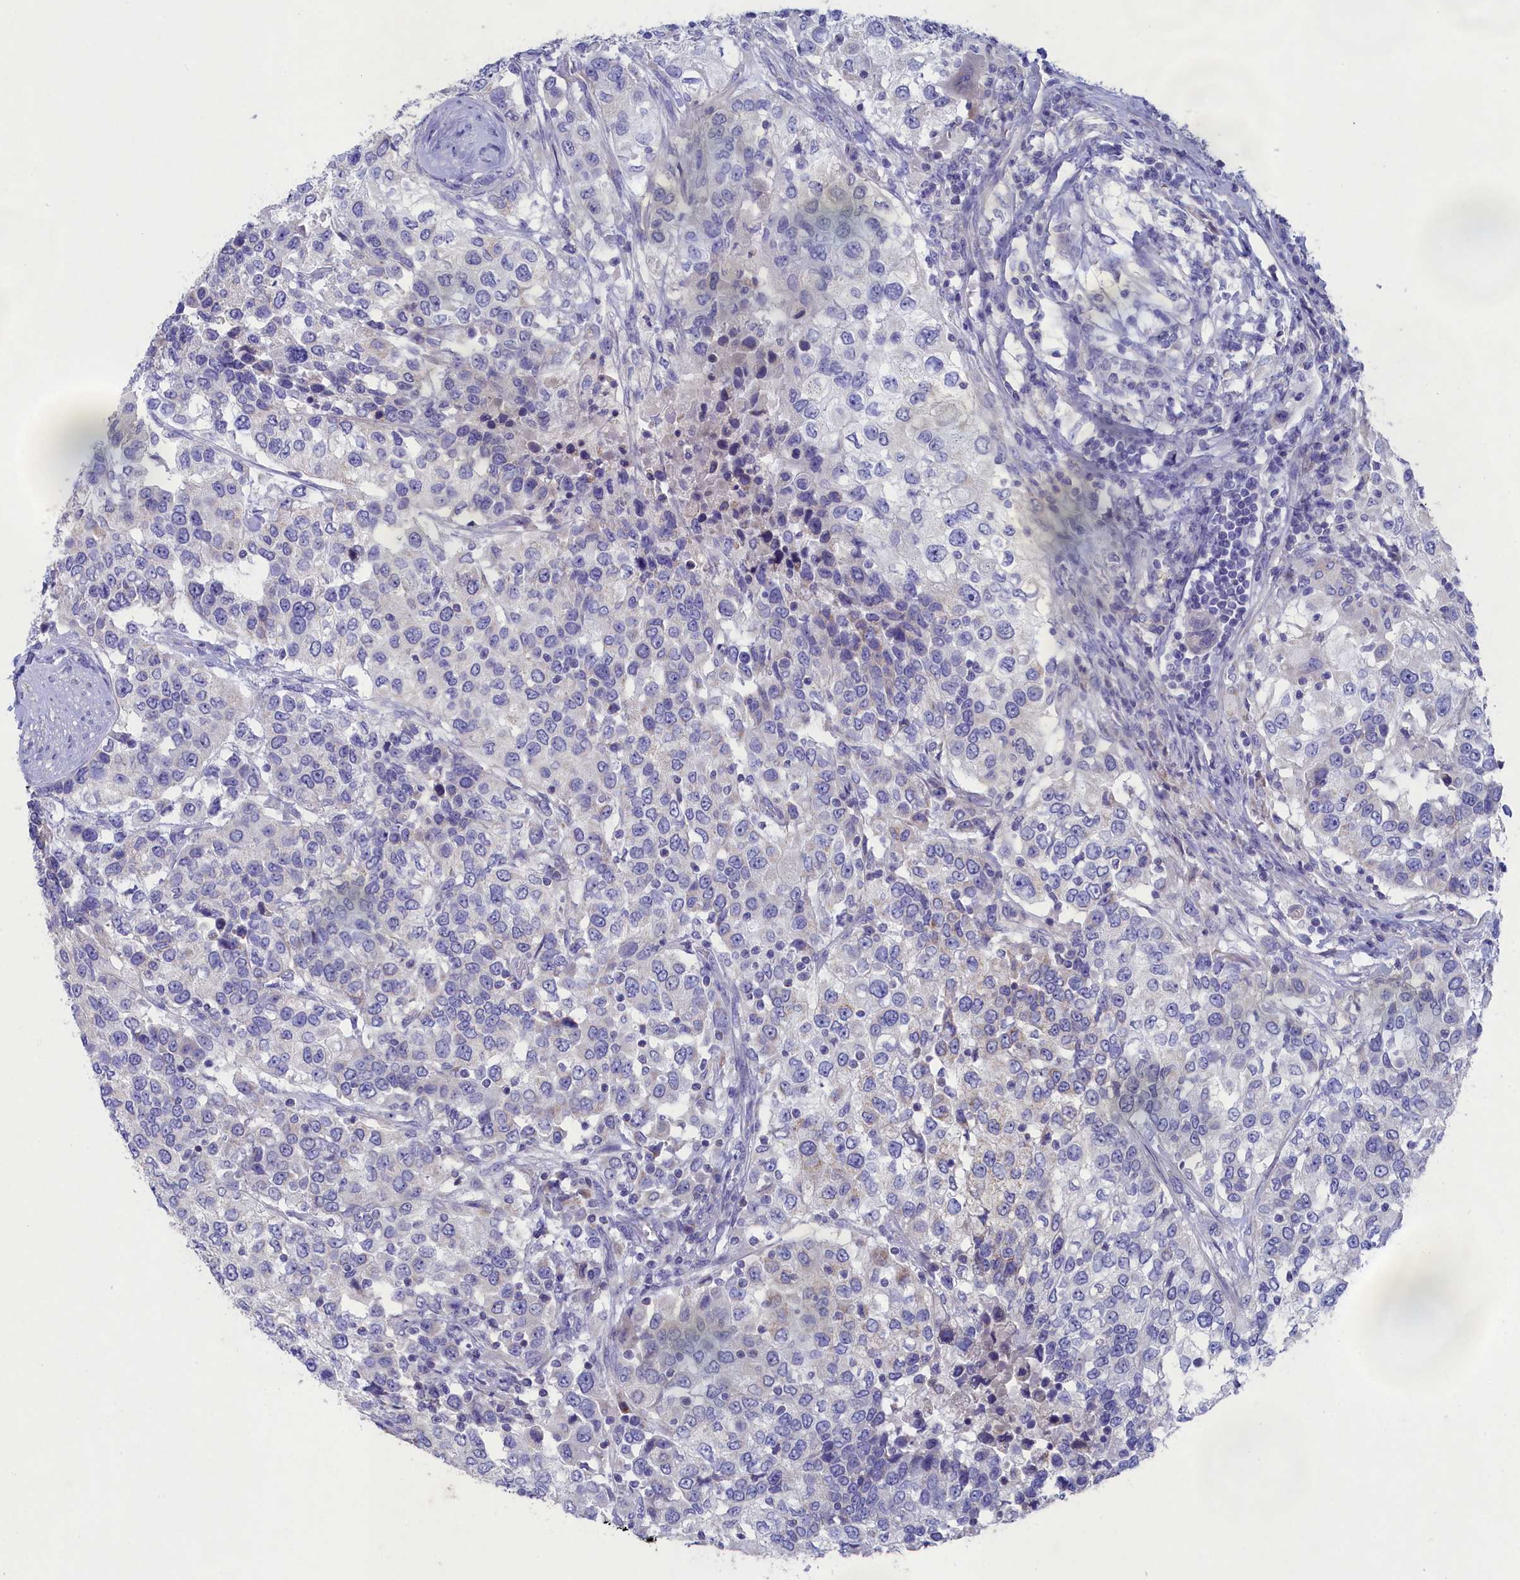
{"staining": {"intensity": "negative", "quantity": "none", "location": "none"}, "tissue": "urothelial cancer", "cell_type": "Tumor cells", "image_type": "cancer", "snomed": [{"axis": "morphology", "description": "Urothelial carcinoma, High grade"}, {"axis": "topography", "description": "Urinary bladder"}], "caption": "This is a image of immunohistochemistry (IHC) staining of urothelial cancer, which shows no expression in tumor cells.", "gene": "PRDM12", "patient": {"sex": "female", "age": 80}}